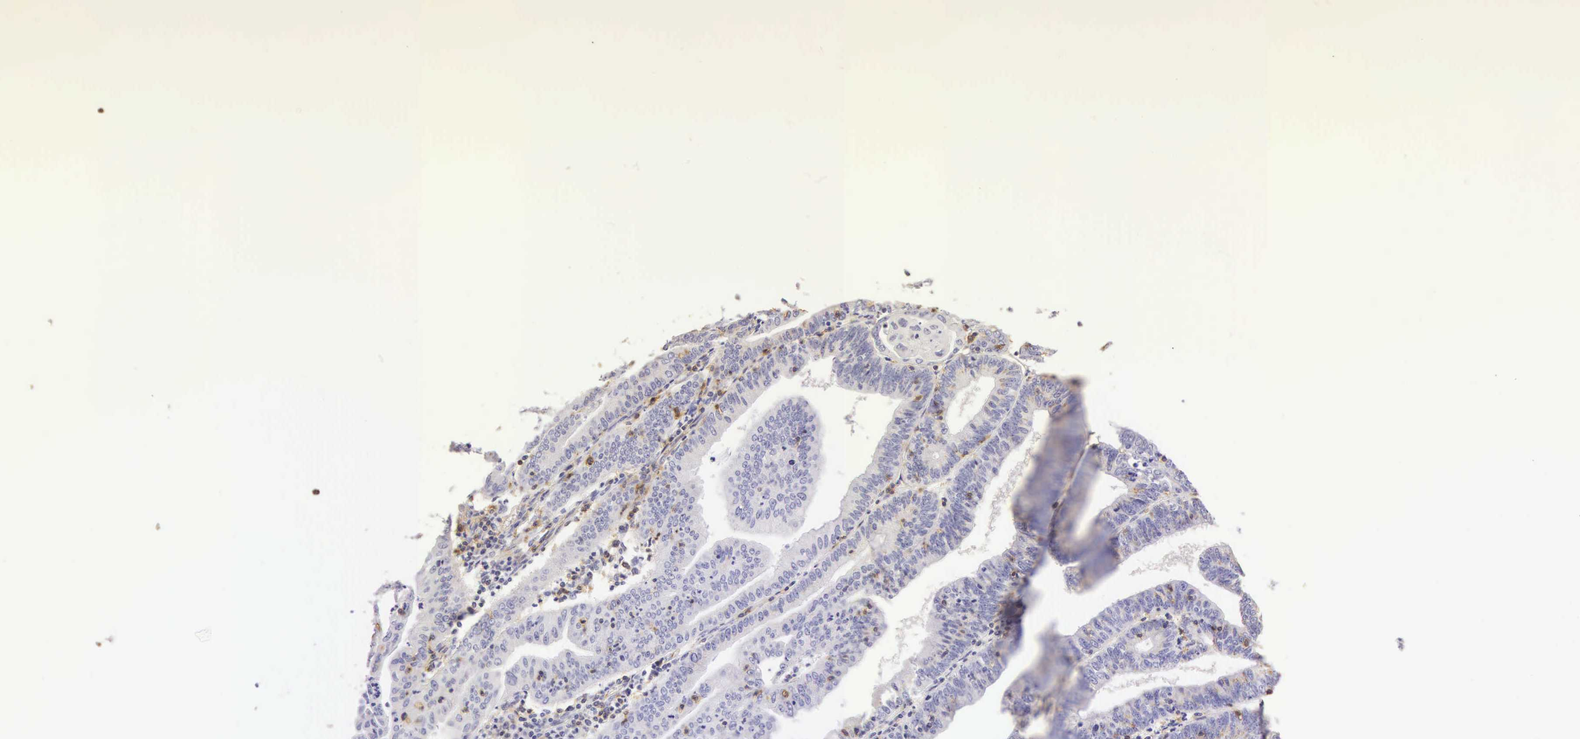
{"staining": {"intensity": "weak", "quantity": "<25%", "location": "cytoplasmic/membranous"}, "tissue": "endometrial cancer", "cell_type": "Tumor cells", "image_type": "cancer", "snomed": [{"axis": "morphology", "description": "Adenocarcinoma, NOS"}, {"axis": "topography", "description": "Endometrium"}], "caption": "A histopathology image of human endometrial cancer is negative for staining in tumor cells. (DAB (3,3'-diaminobenzidine) immunohistochemistry with hematoxylin counter stain).", "gene": "CD99", "patient": {"sex": "female", "age": 60}}